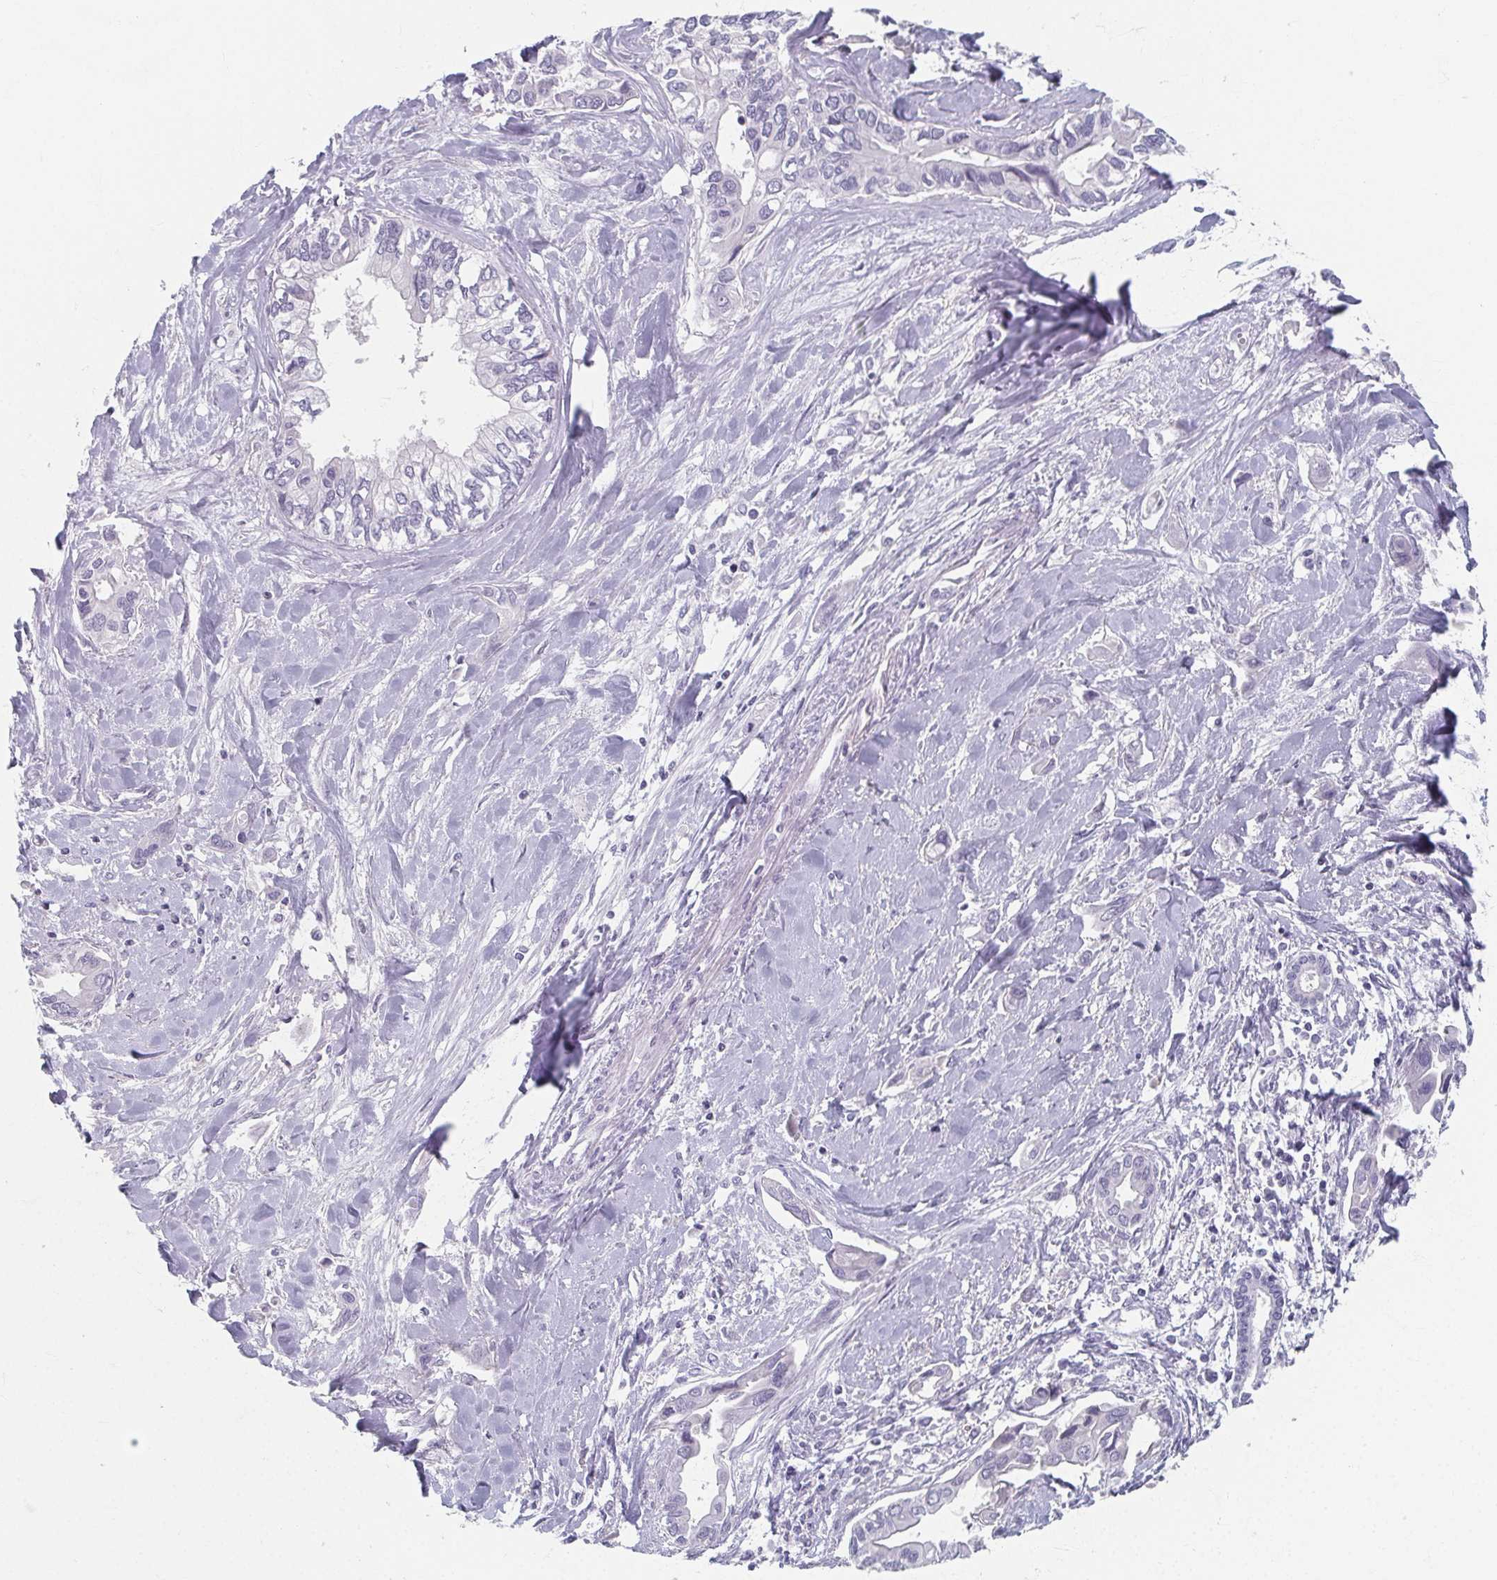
{"staining": {"intensity": "negative", "quantity": "none", "location": "none"}, "tissue": "liver cancer", "cell_type": "Tumor cells", "image_type": "cancer", "snomed": [{"axis": "morphology", "description": "Cholangiocarcinoma"}, {"axis": "topography", "description": "Liver"}], "caption": "There is no significant expression in tumor cells of liver cancer (cholangiocarcinoma).", "gene": "CAMKV", "patient": {"sex": "female", "age": 64}}